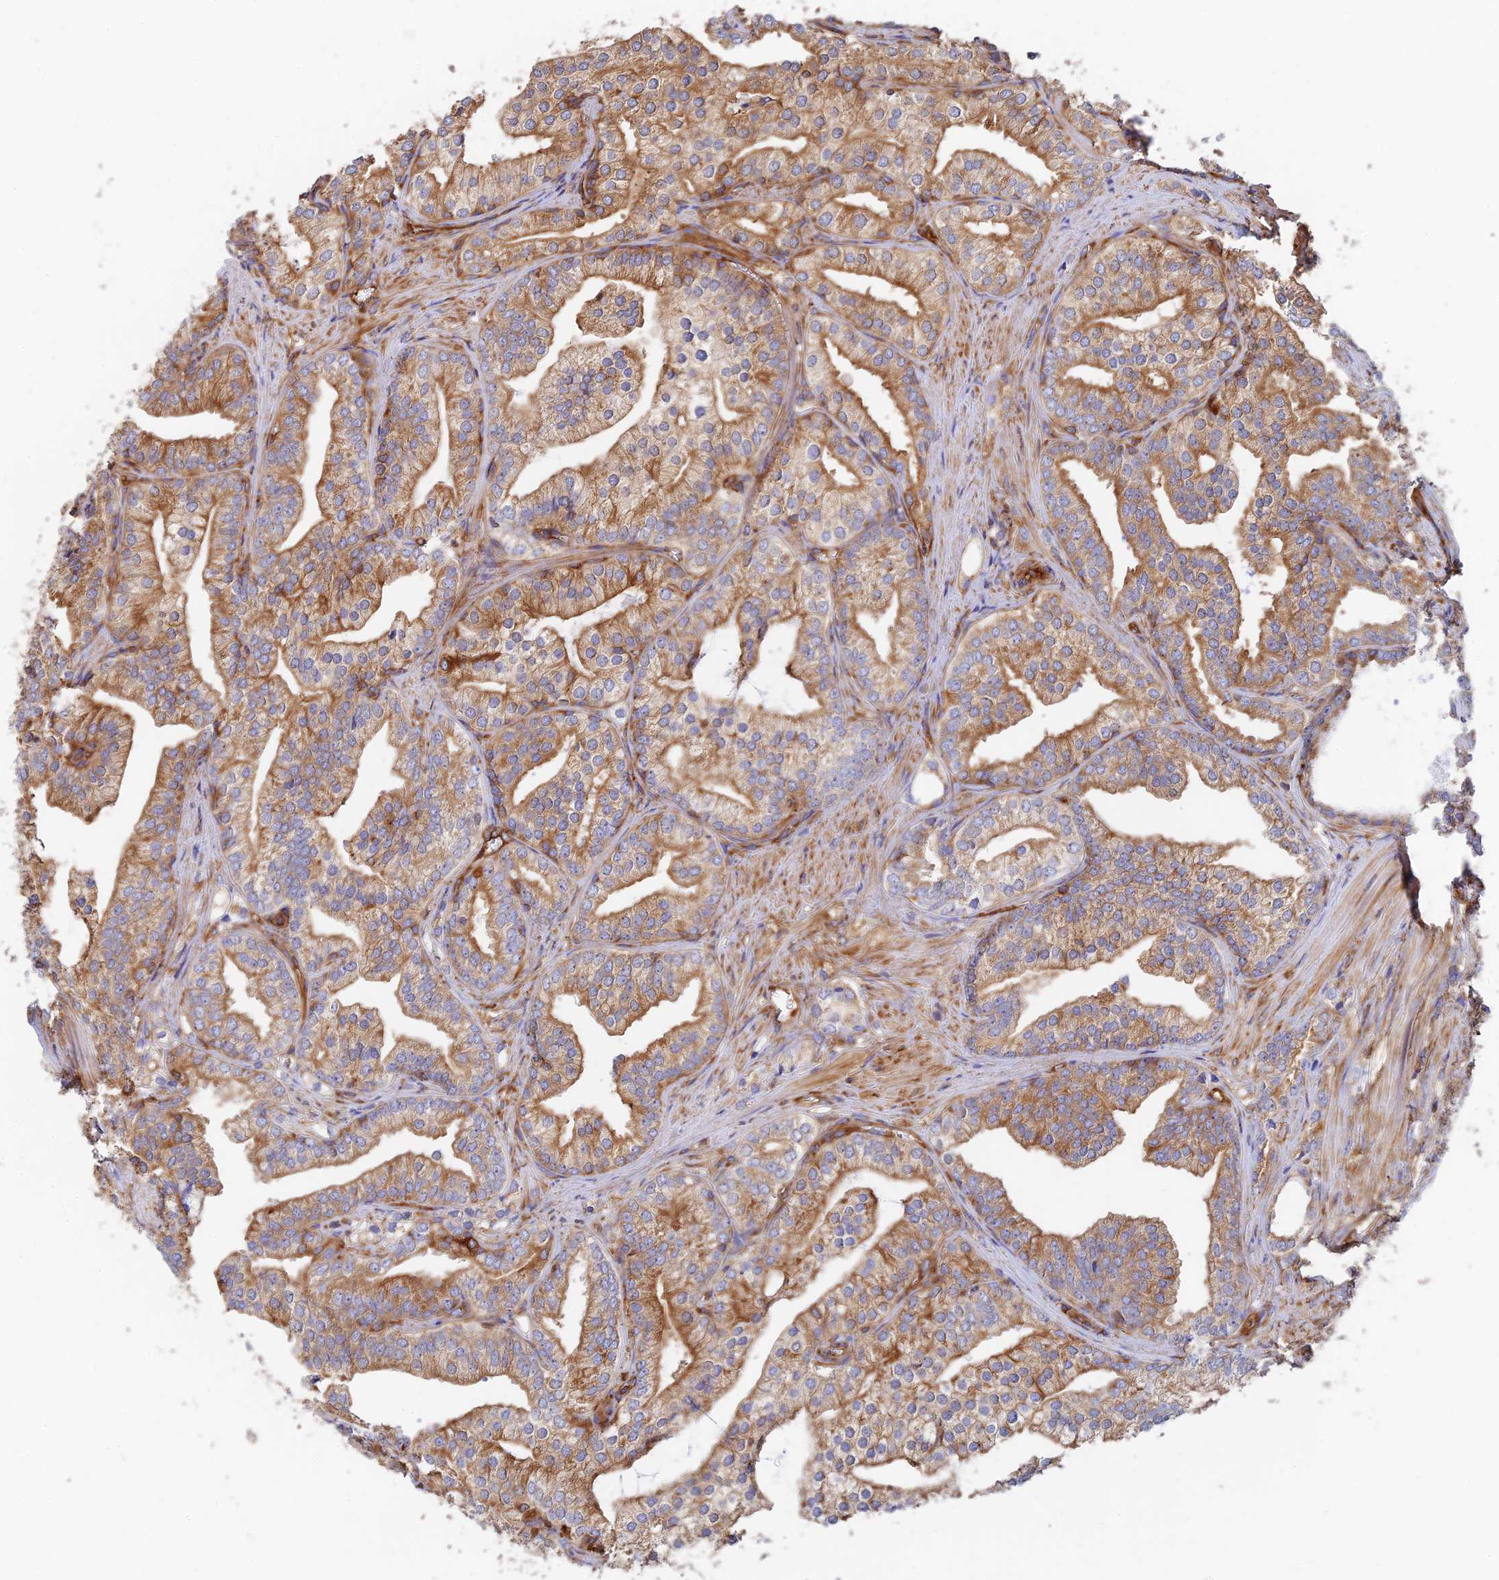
{"staining": {"intensity": "moderate", "quantity": ">75%", "location": "cytoplasmic/membranous"}, "tissue": "prostate cancer", "cell_type": "Tumor cells", "image_type": "cancer", "snomed": [{"axis": "morphology", "description": "Adenocarcinoma, High grade"}, {"axis": "topography", "description": "Prostate"}], "caption": "IHC of prostate high-grade adenocarcinoma displays medium levels of moderate cytoplasmic/membranous staining in approximately >75% of tumor cells. The protein is stained brown, and the nuclei are stained in blue (DAB IHC with brightfield microscopy, high magnification).", "gene": "DCTN2", "patient": {"sex": "male", "age": 50}}